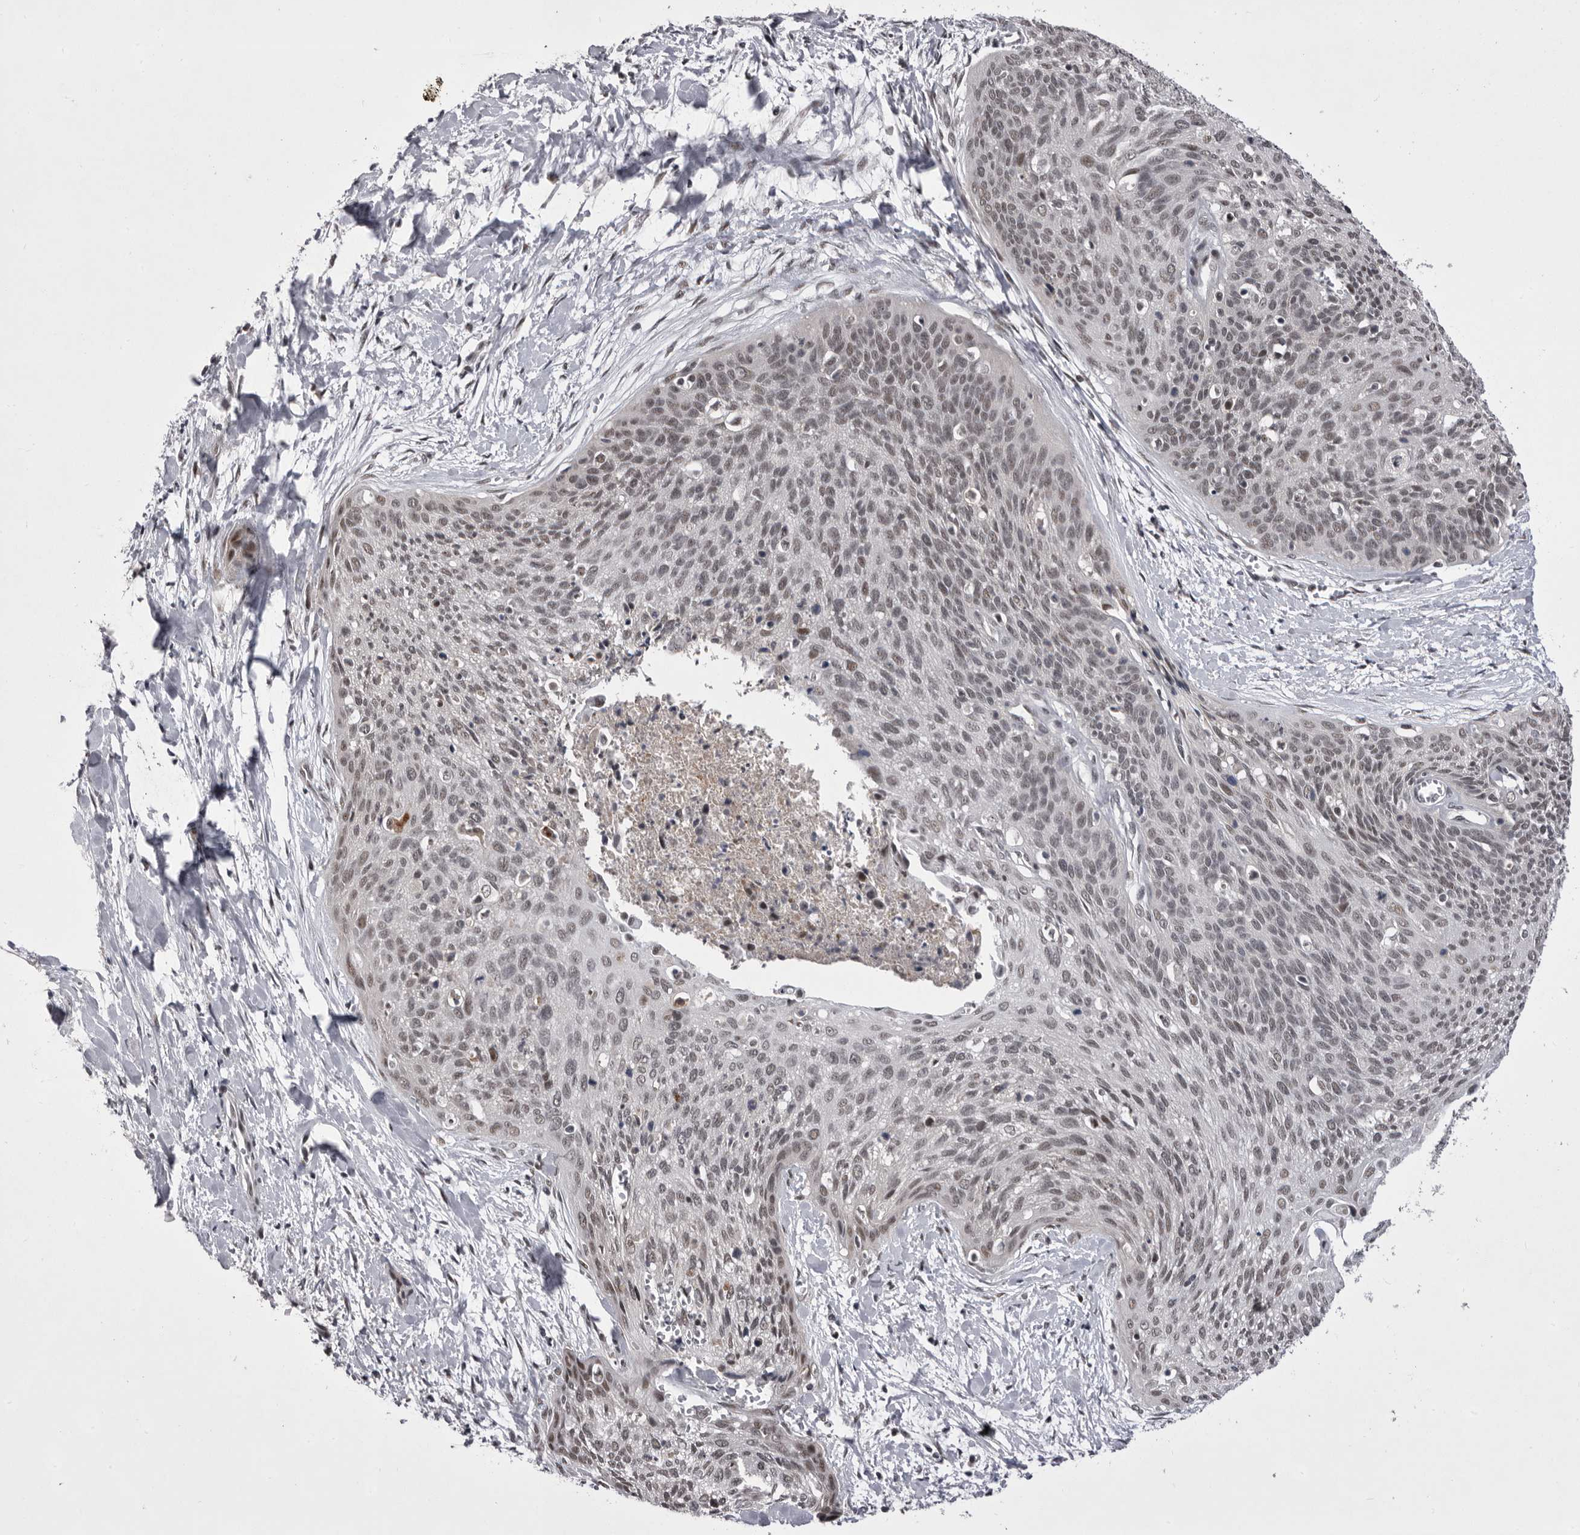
{"staining": {"intensity": "weak", "quantity": "25%-75%", "location": "nuclear"}, "tissue": "cervical cancer", "cell_type": "Tumor cells", "image_type": "cancer", "snomed": [{"axis": "morphology", "description": "Squamous cell carcinoma, NOS"}, {"axis": "topography", "description": "Cervix"}], "caption": "Cervical squamous cell carcinoma was stained to show a protein in brown. There is low levels of weak nuclear staining in approximately 25%-75% of tumor cells. (DAB IHC with brightfield microscopy, high magnification).", "gene": "PRPF3", "patient": {"sex": "female", "age": 55}}